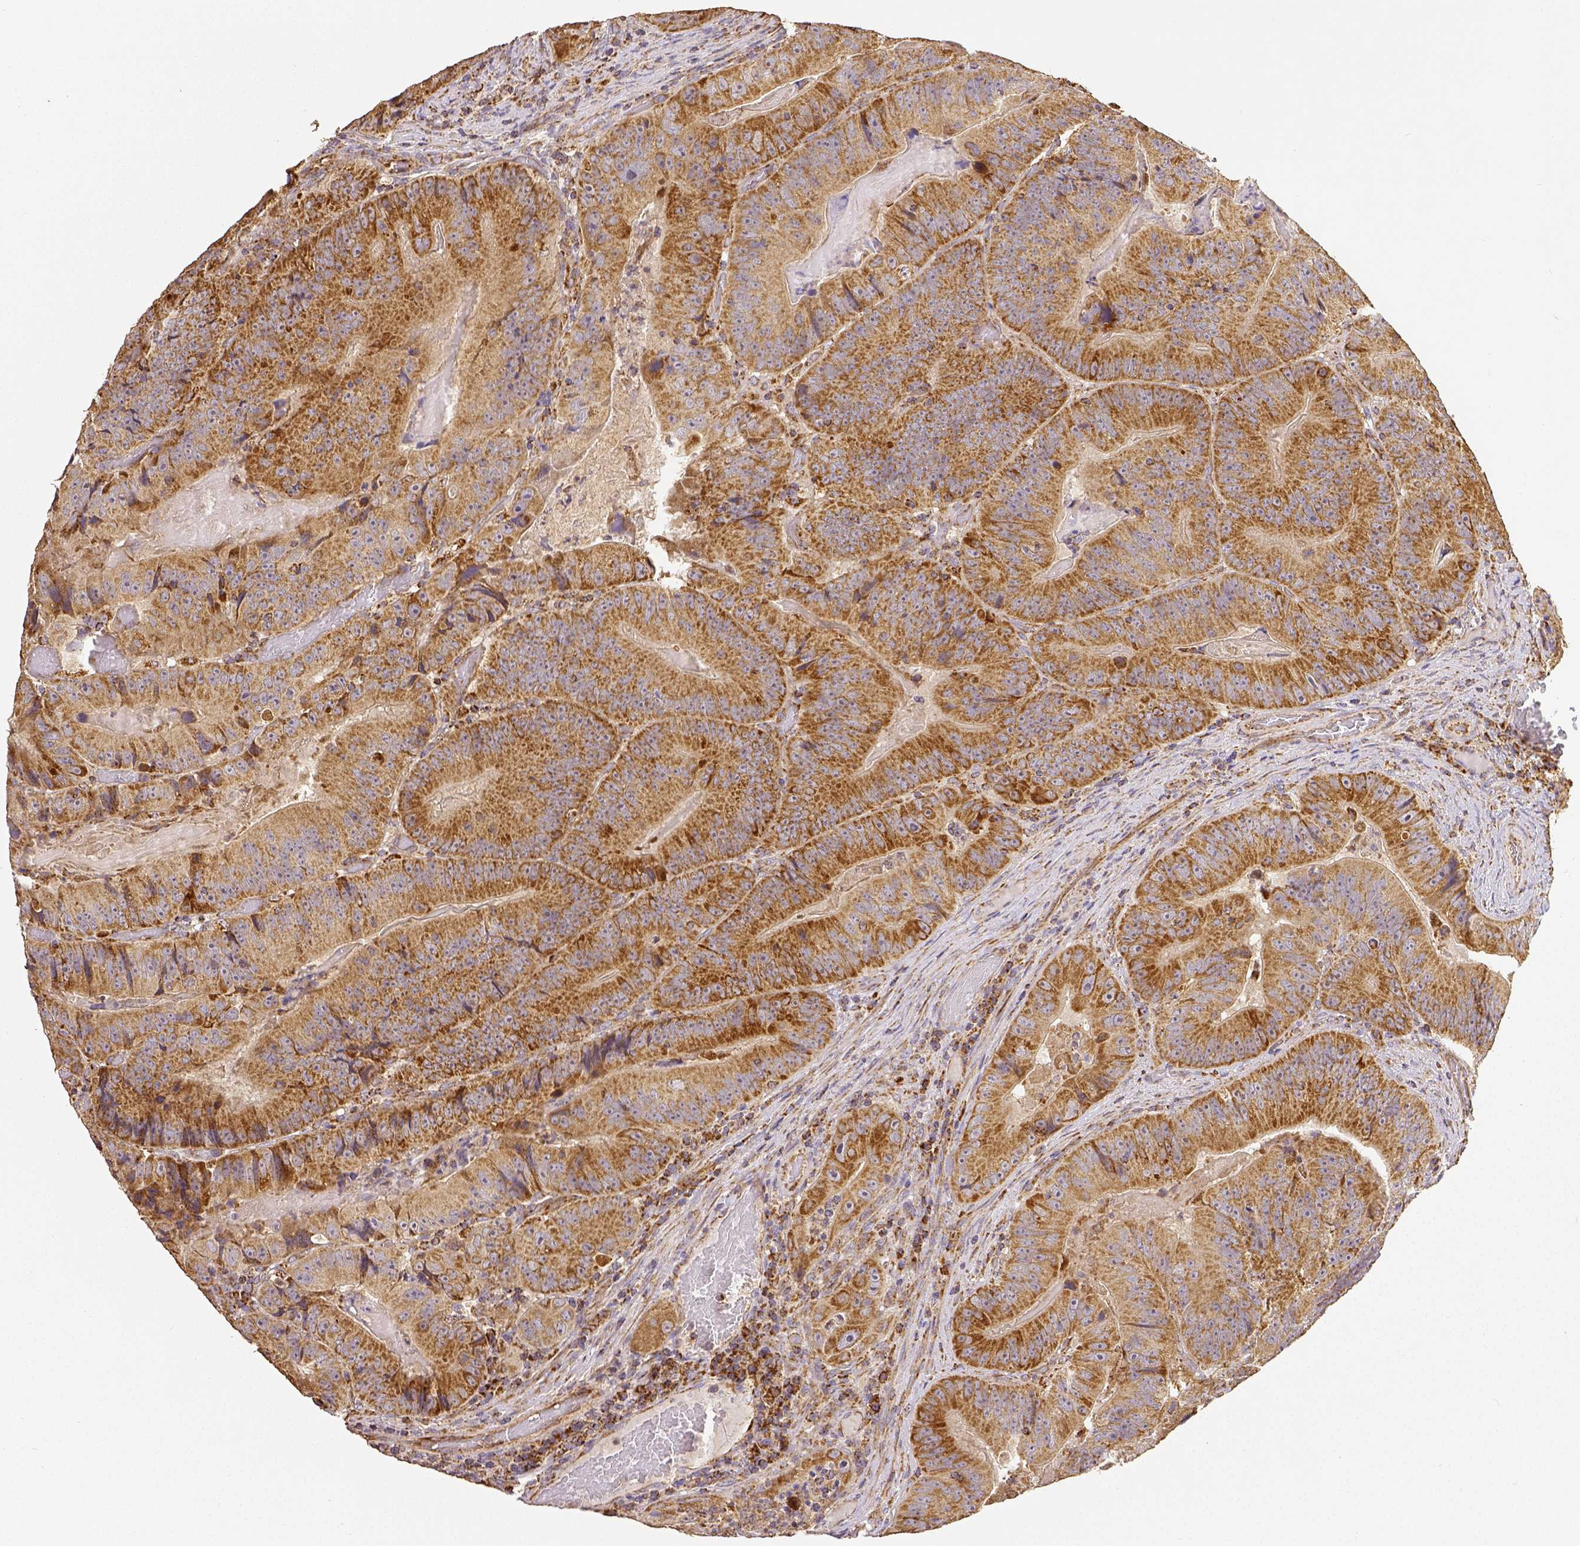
{"staining": {"intensity": "moderate", "quantity": ">75%", "location": "cytoplasmic/membranous"}, "tissue": "colorectal cancer", "cell_type": "Tumor cells", "image_type": "cancer", "snomed": [{"axis": "morphology", "description": "Adenocarcinoma, NOS"}, {"axis": "topography", "description": "Colon"}], "caption": "Human colorectal cancer (adenocarcinoma) stained for a protein (brown) displays moderate cytoplasmic/membranous positive expression in about >75% of tumor cells.", "gene": "SDHB", "patient": {"sex": "female", "age": 86}}